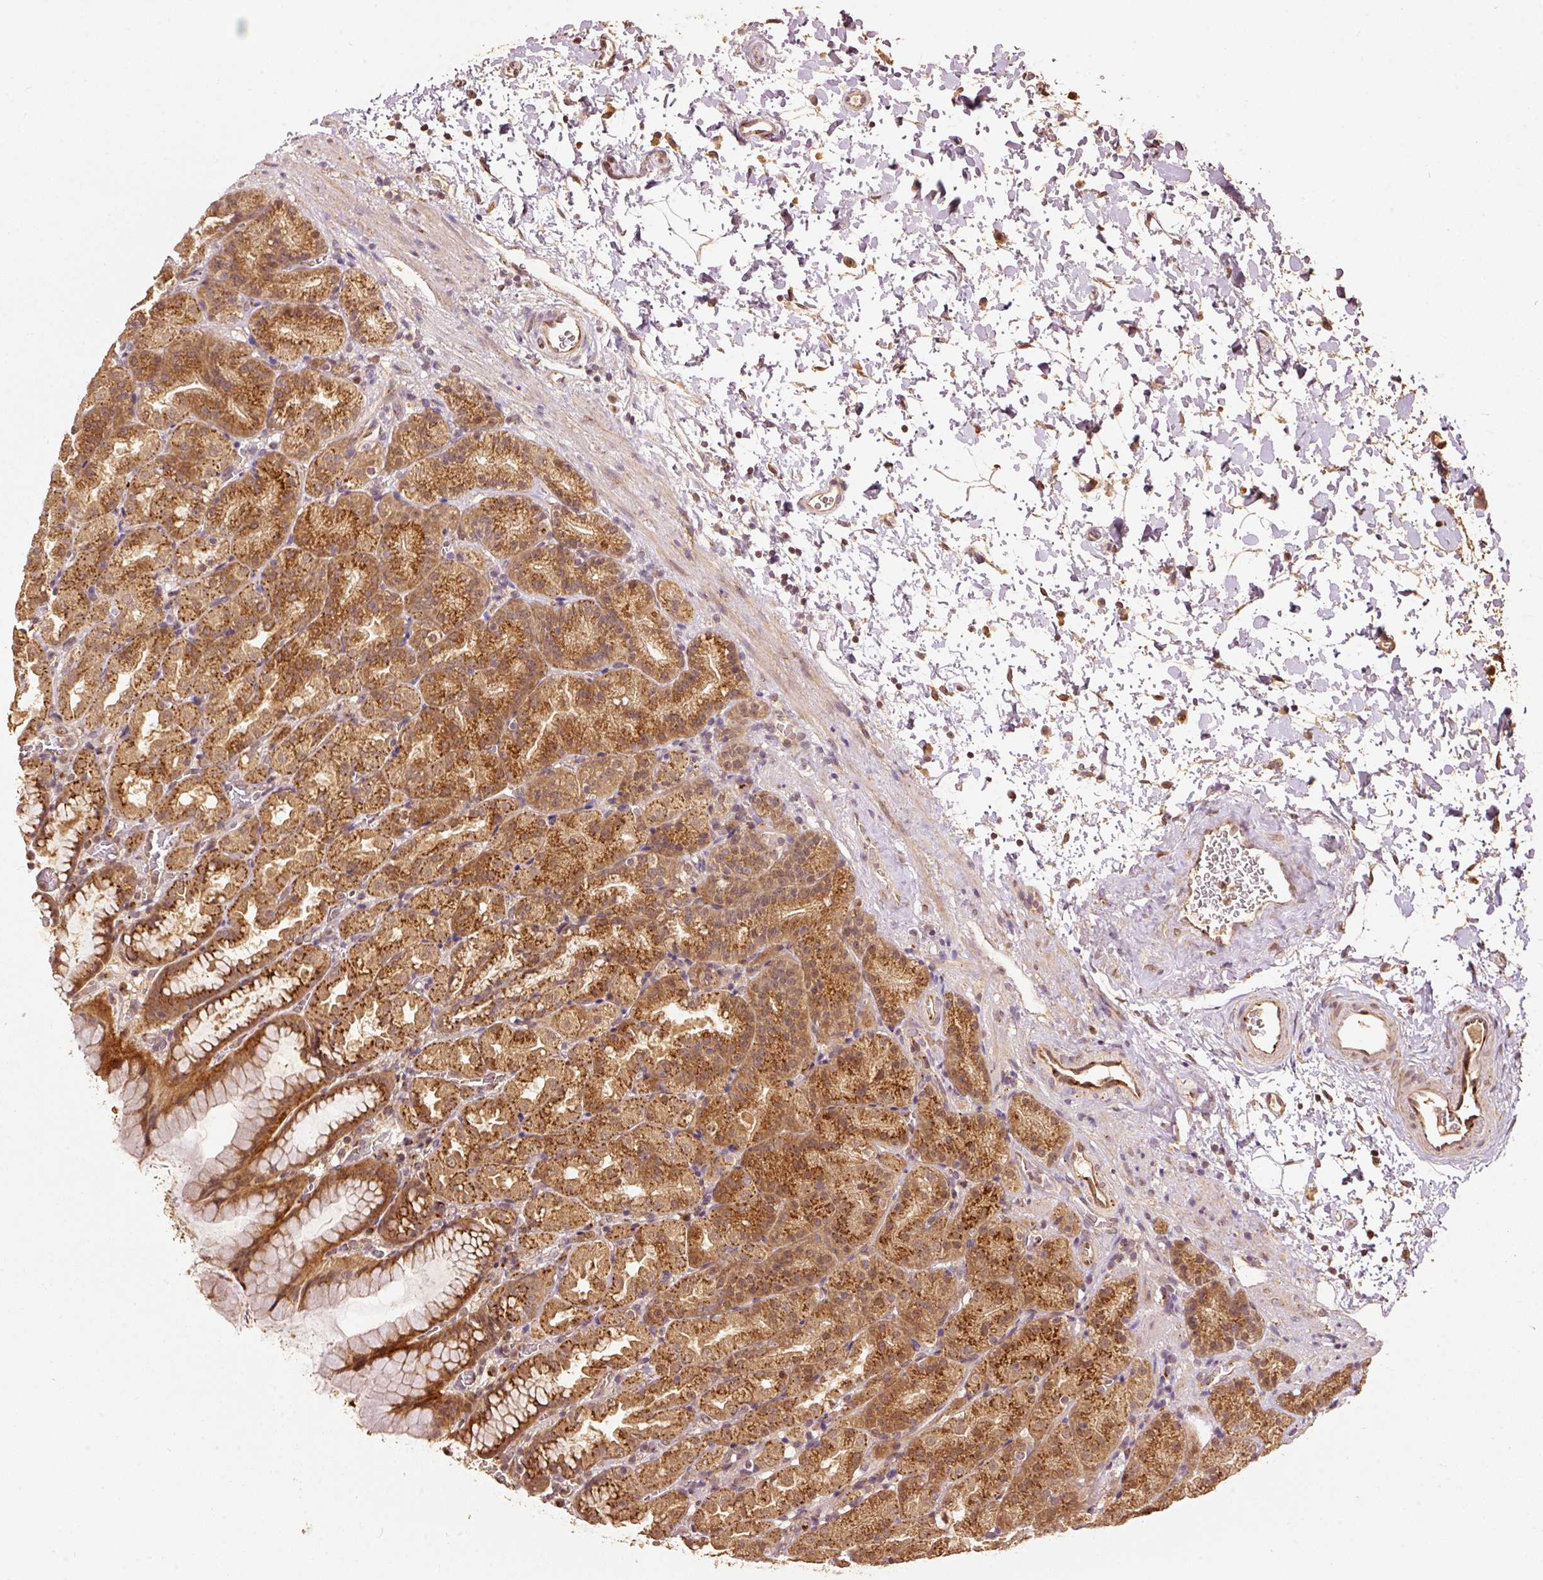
{"staining": {"intensity": "strong", "quantity": ">75%", "location": "cytoplasmic/membranous"}, "tissue": "stomach", "cell_type": "Glandular cells", "image_type": "normal", "snomed": [{"axis": "morphology", "description": "Normal tissue, NOS"}, {"axis": "topography", "description": "Stomach, upper"}], "caption": "Immunohistochemical staining of unremarkable human stomach shows strong cytoplasmic/membranous protein staining in about >75% of glandular cells.", "gene": "FUT8", "patient": {"sex": "female", "age": 81}}